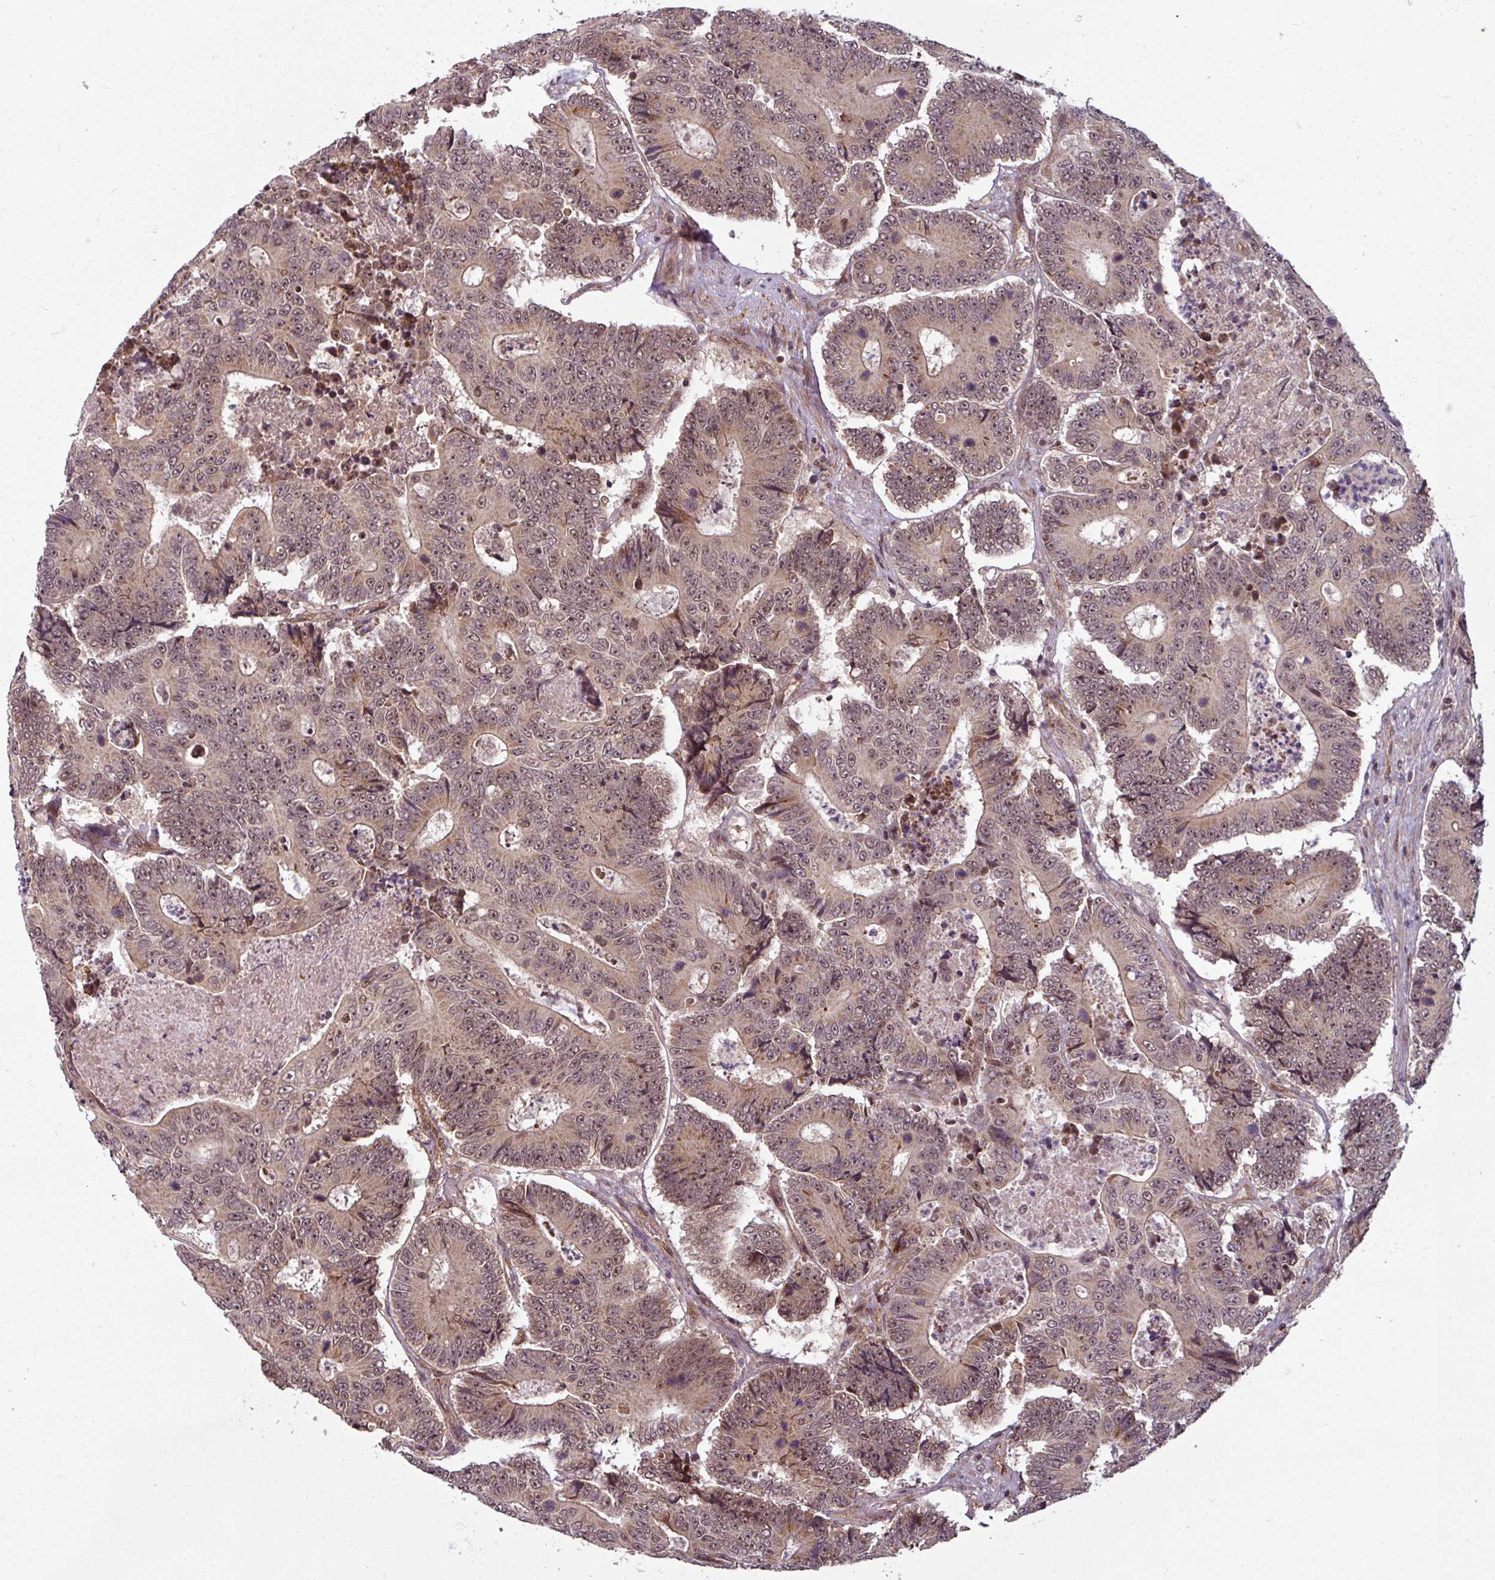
{"staining": {"intensity": "weak", "quantity": ">75%", "location": "cytoplasmic/membranous,nuclear"}, "tissue": "colorectal cancer", "cell_type": "Tumor cells", "image_type": "cancer", "snomed": [{"axis": "morphology", "description": "Adenocarcinoma, NOS"}, {"axis": "topography", "description": "Colon"}], "caption": "Protein staining by immunohistochemistry shows weak cytoplasmic/membranous and nuclear positivity in approximately >75% of tumor cells in adenocarcinoma (colorectal).", "gene": "SWI5", "patient": {"sex": "male", "age": 83}}